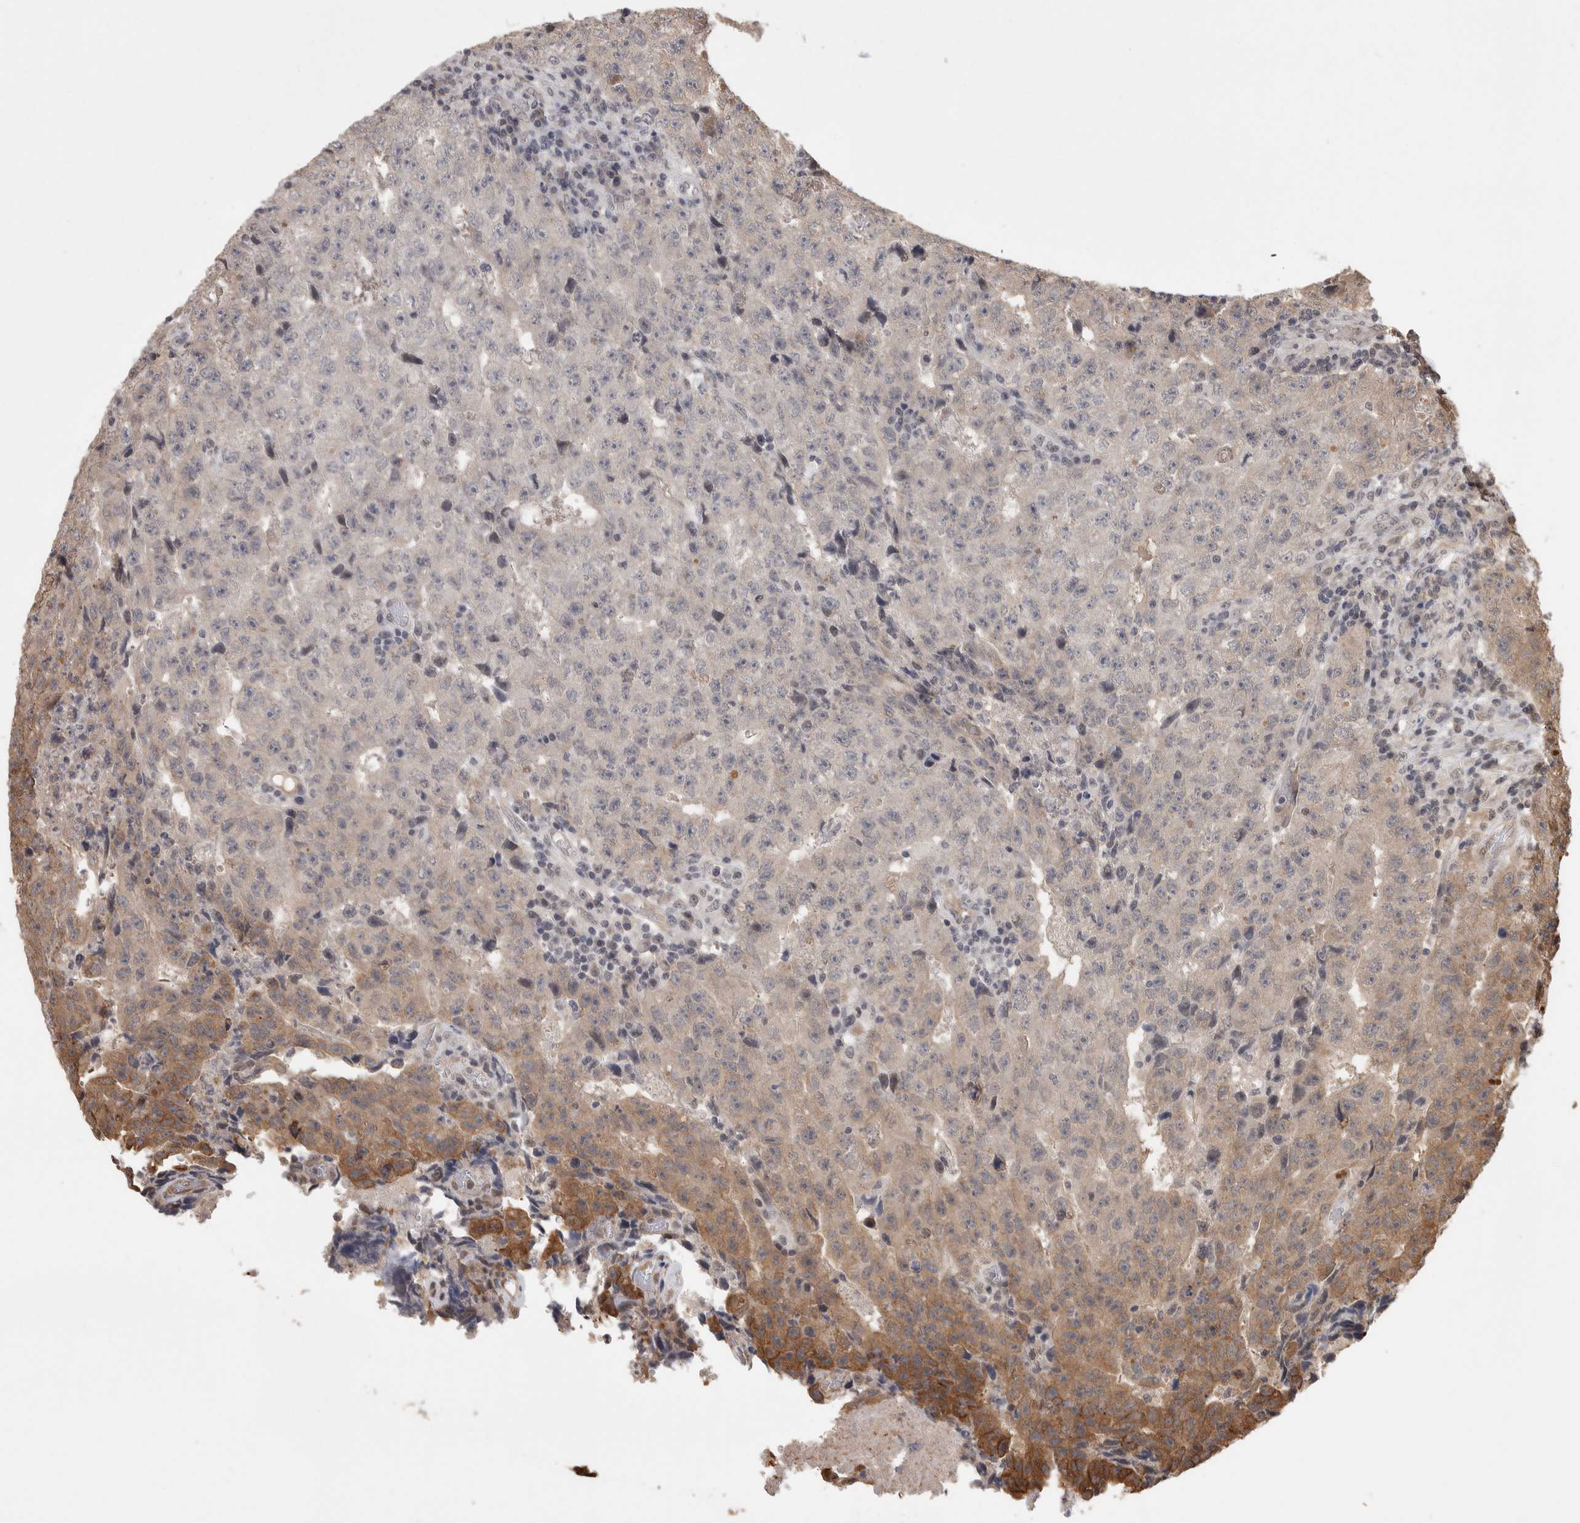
{"staining": {"intensity": "moderate", "quantity": "<25%", "location": "cytoplasmic/membranous"}, "tissue": "testis cancer", "cell_type": "Tumor cells", "image_type": "cancer", "snomed": [{"axis": "morphology", "description": "Necrosis, NOS"}, {"axis": "morphology", "description": "Carcinoma, Embryonal, NOS"}, {"axis": "topography", "description": "Testis"}], "caption": "The immunohistochemical stain shows moderate cytoplasmic/membranous expression in tumor cells of testis embryonal carcinoma tissue.", "gene": "ZNF592", "patient": {"sex": "male", "age": 19}}